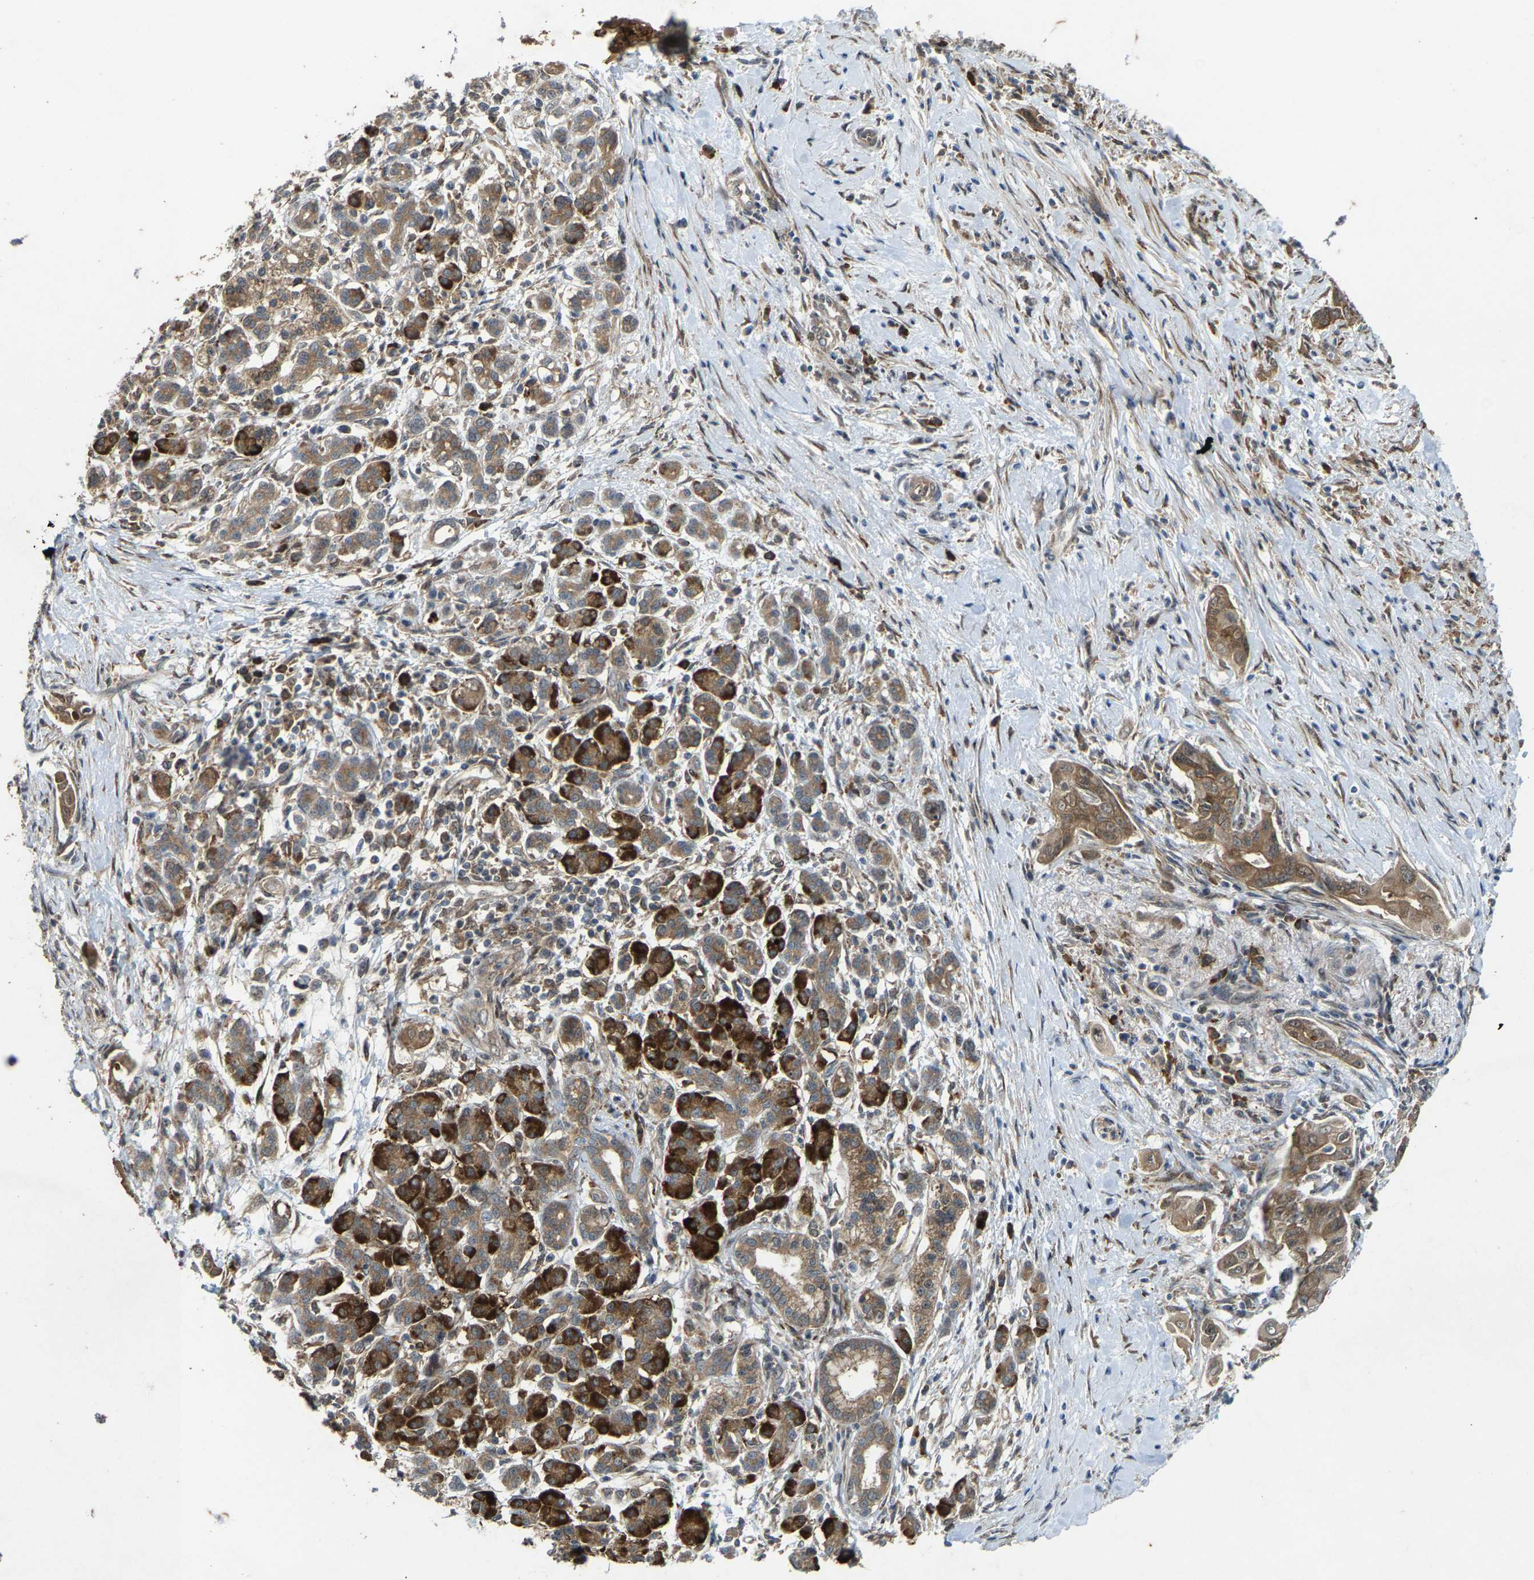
{"staining": {"intensity": "moderate", "quantity": ">75%", "location": "cytoplasmic/membranous"}, "tissue": "pancreatic cancer", "cell_type": "Tumor cells", "image_type": "cancer", "snomed": [{"axis": "morphology", "description": "Adenocarcinoma, NOS"}, {"axis": "topography", "description": "Pancreas"}], "caption": "Immunohistochemistry image of neoplastic tissue: pancreatic cancer (adenocarcinoma) stained using immunohistochemistry shows medium levels of moderate protein expression localized specifically in the cytoplasmic/membranous of tumor cells, appearing as a cytoplasmic/membranous brown color.", "gene": "LRRC72", "patient": {"sex": "male", "age": 58}}